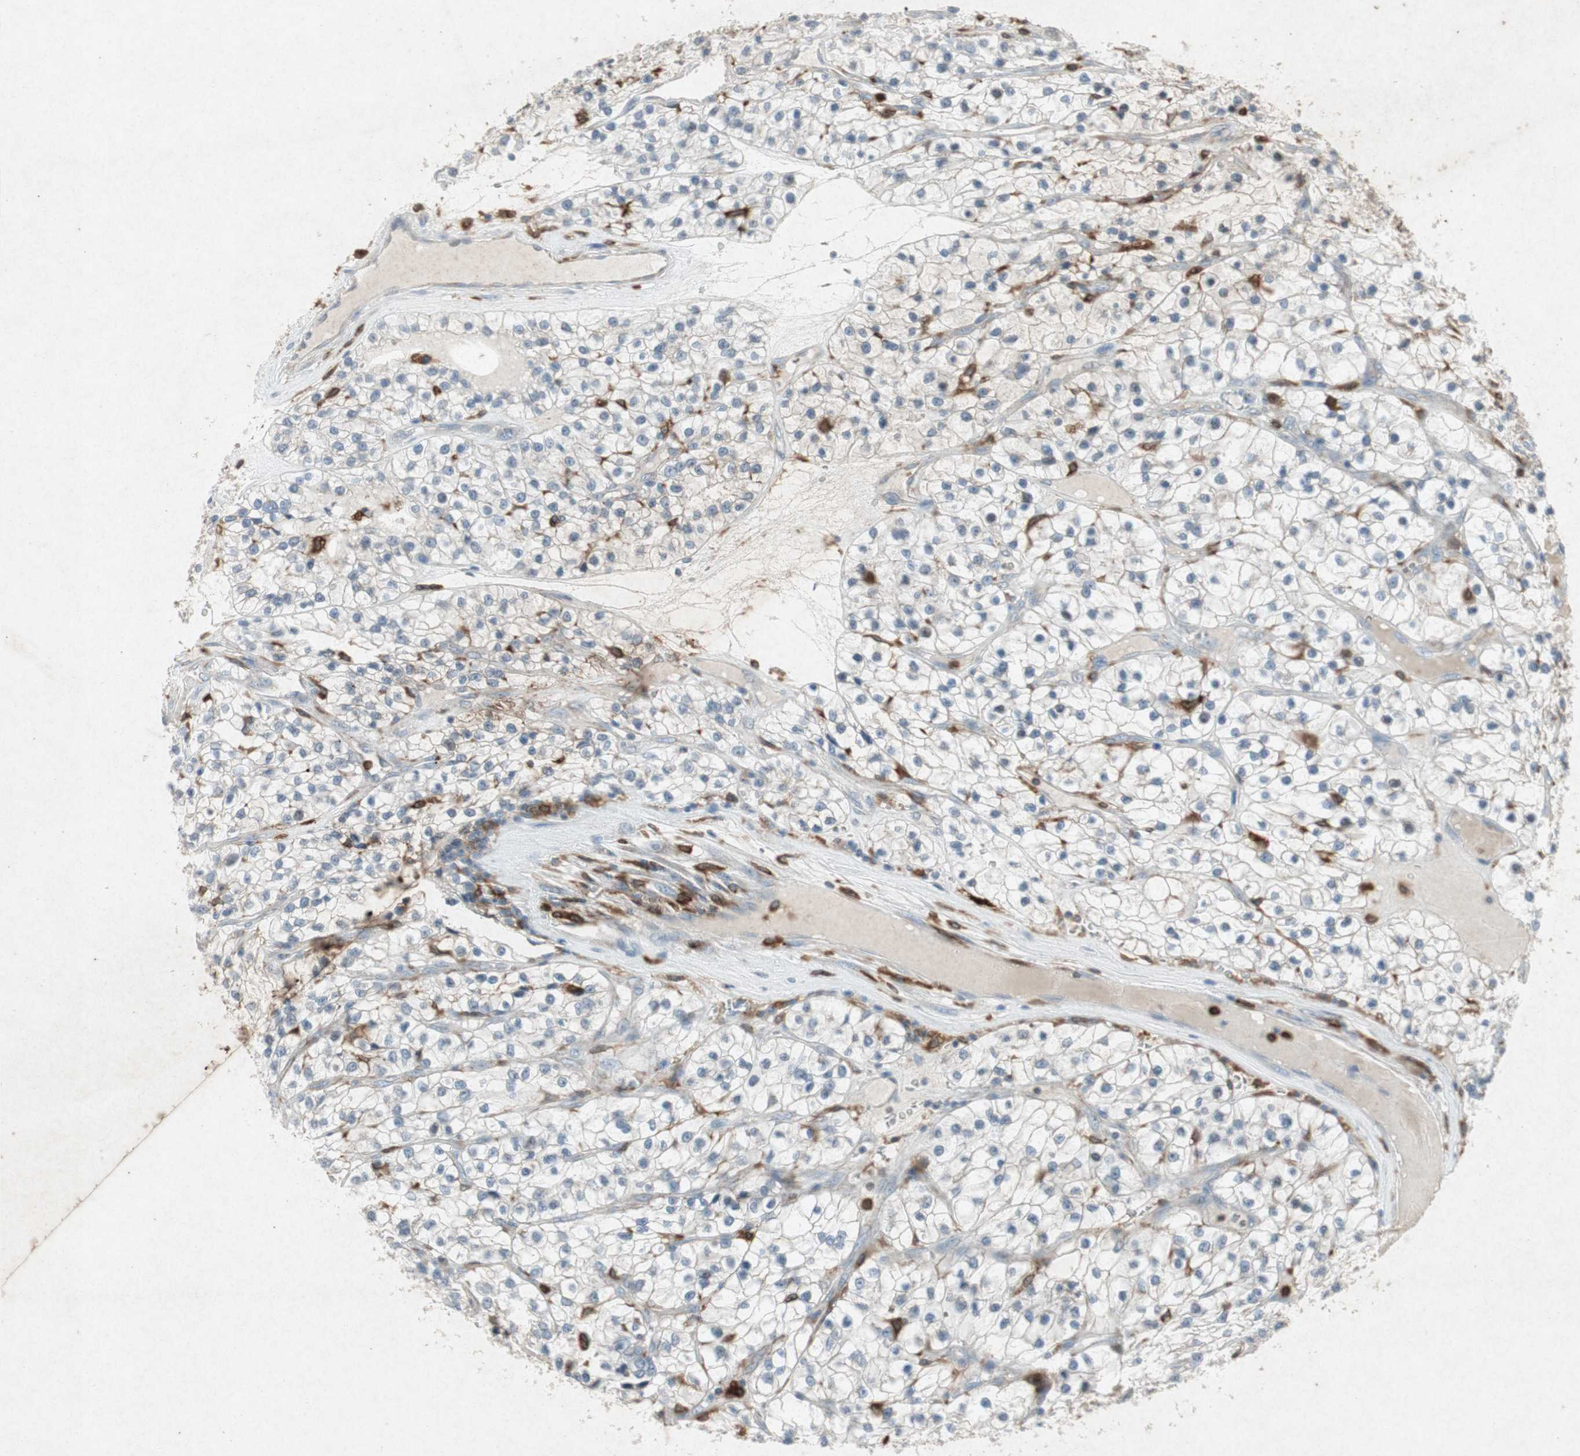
{"staining": {"intensity": "negative", "quantity": "none", "location": "none"}, "tissue": "renal cancer", "cell_type": "Tumor cells", "image_type": "cancer", "snomed": [{"axis": "morphology", "description": "Adenocarcinoma, NOS"}, {"axis": "topography", "description": "Kidney"}], "caption": "This histopathology image is of renal cancer stained with IHC to label a protein in brown with the nuclei are counter-stained blue. There is no positivity in tumor cells.", "gene": "TYROBP", "patient": {"sex": "female", "age": 57}}